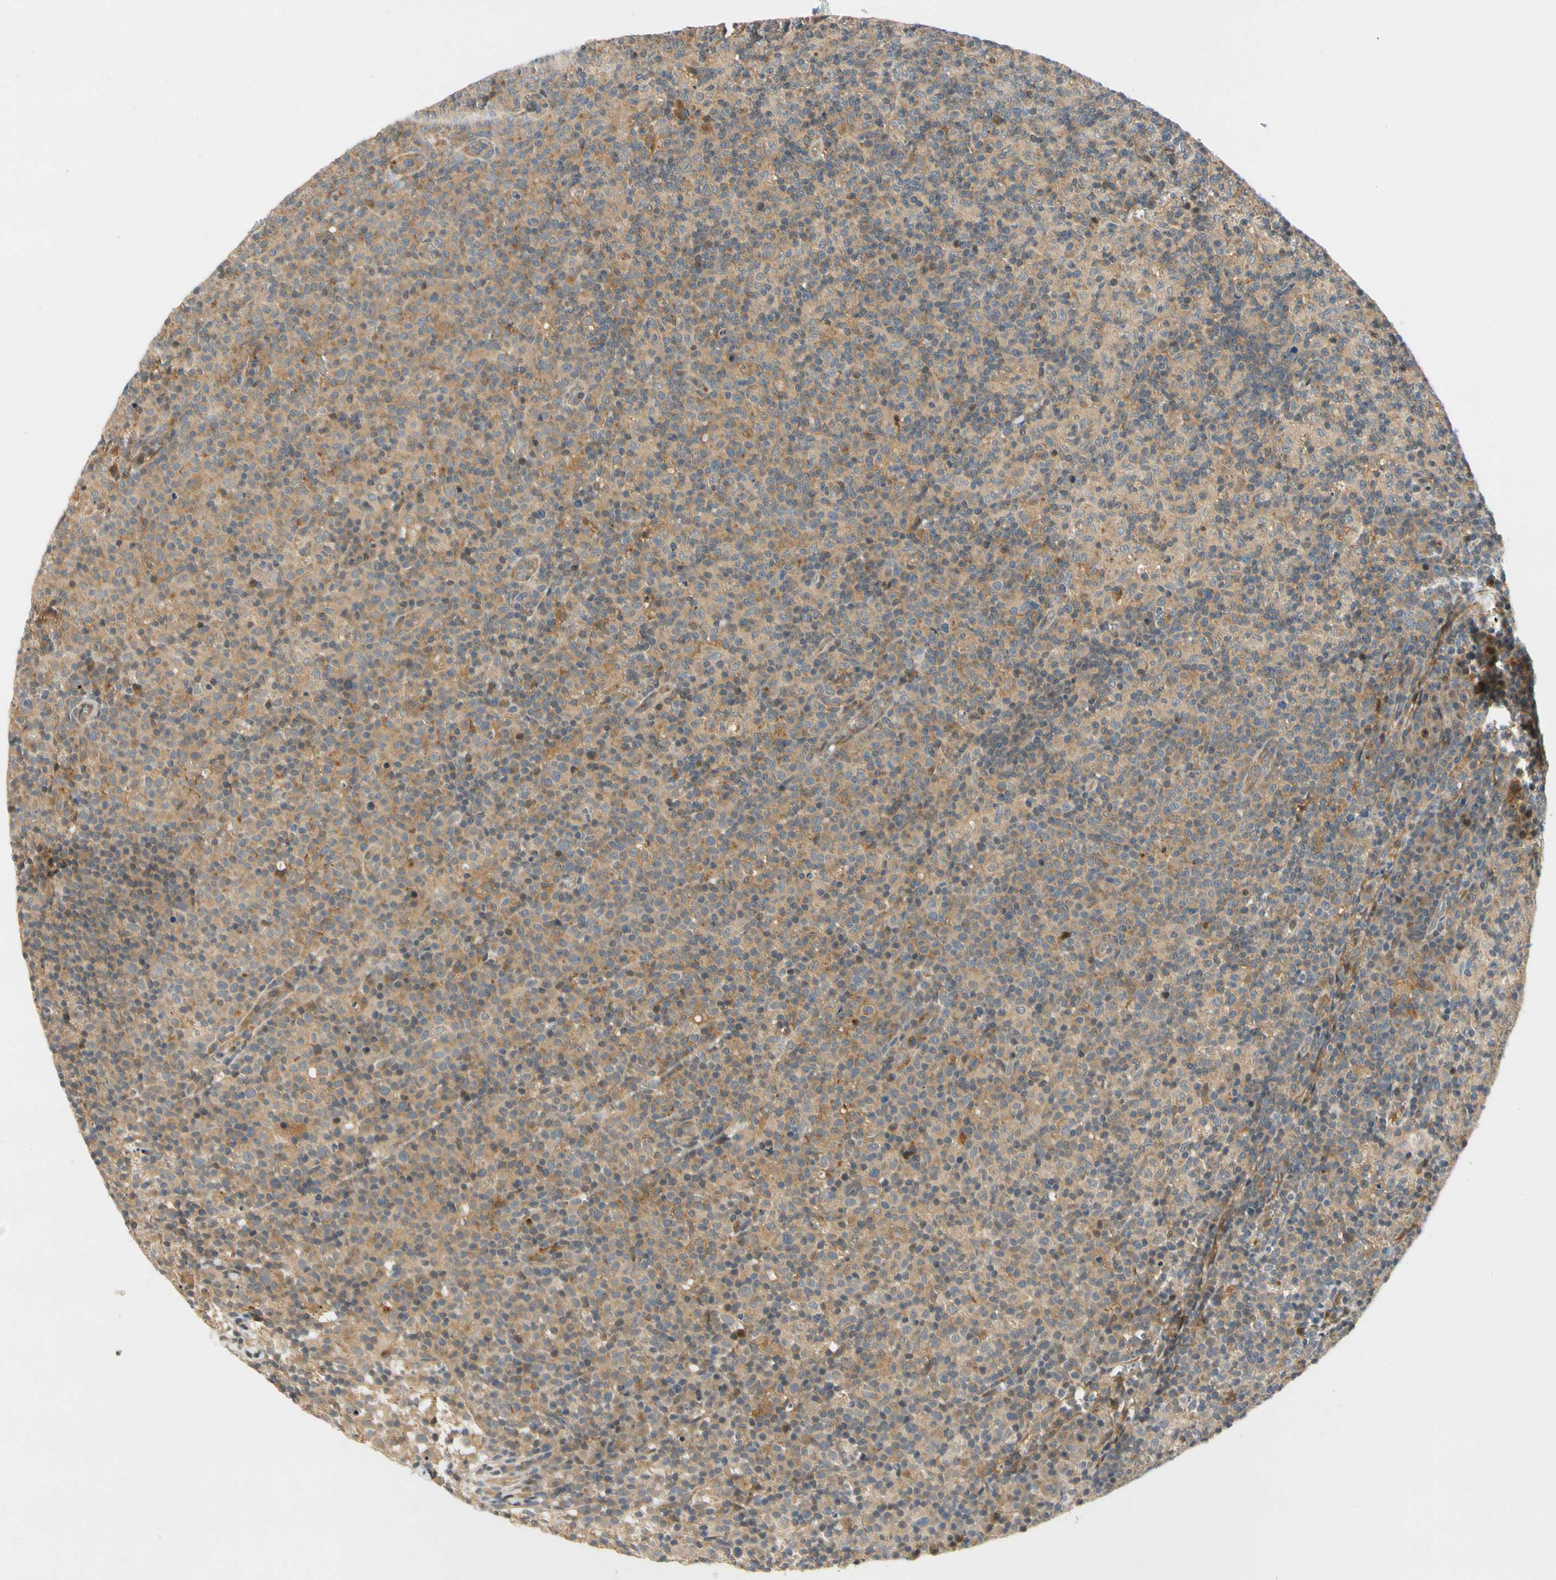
{"staining": {"intensity": "weak", "quantity": ">75%", "location": "cytoplasmic/membranous"}, "tissue": "lymph node", "cell_type": "Germinal center cells", "image_type": "normal", "snomed": [{"axis": "morphology", "description": "Normal tissue, NOS"}, {"axis": "morphology", "description": "Inflammation, NOS"}, {"axis": "topography", "description": "Lymph node"}], "caption": "High-power microscopy captured an immunohistochemistry (IHC) photomicrograph of benign lymph node, revealing weak cytoplasmic/membranous positivity in approximately >75% of germinal center cells. The staining was performed using DAB (3,3'-diaminobenzidine), with brown indicating positive protein expression. Nuclei are stained blue with hematoxylin.", "gene": "GATD1", "patient": {"sex": "male", "age": 55}}